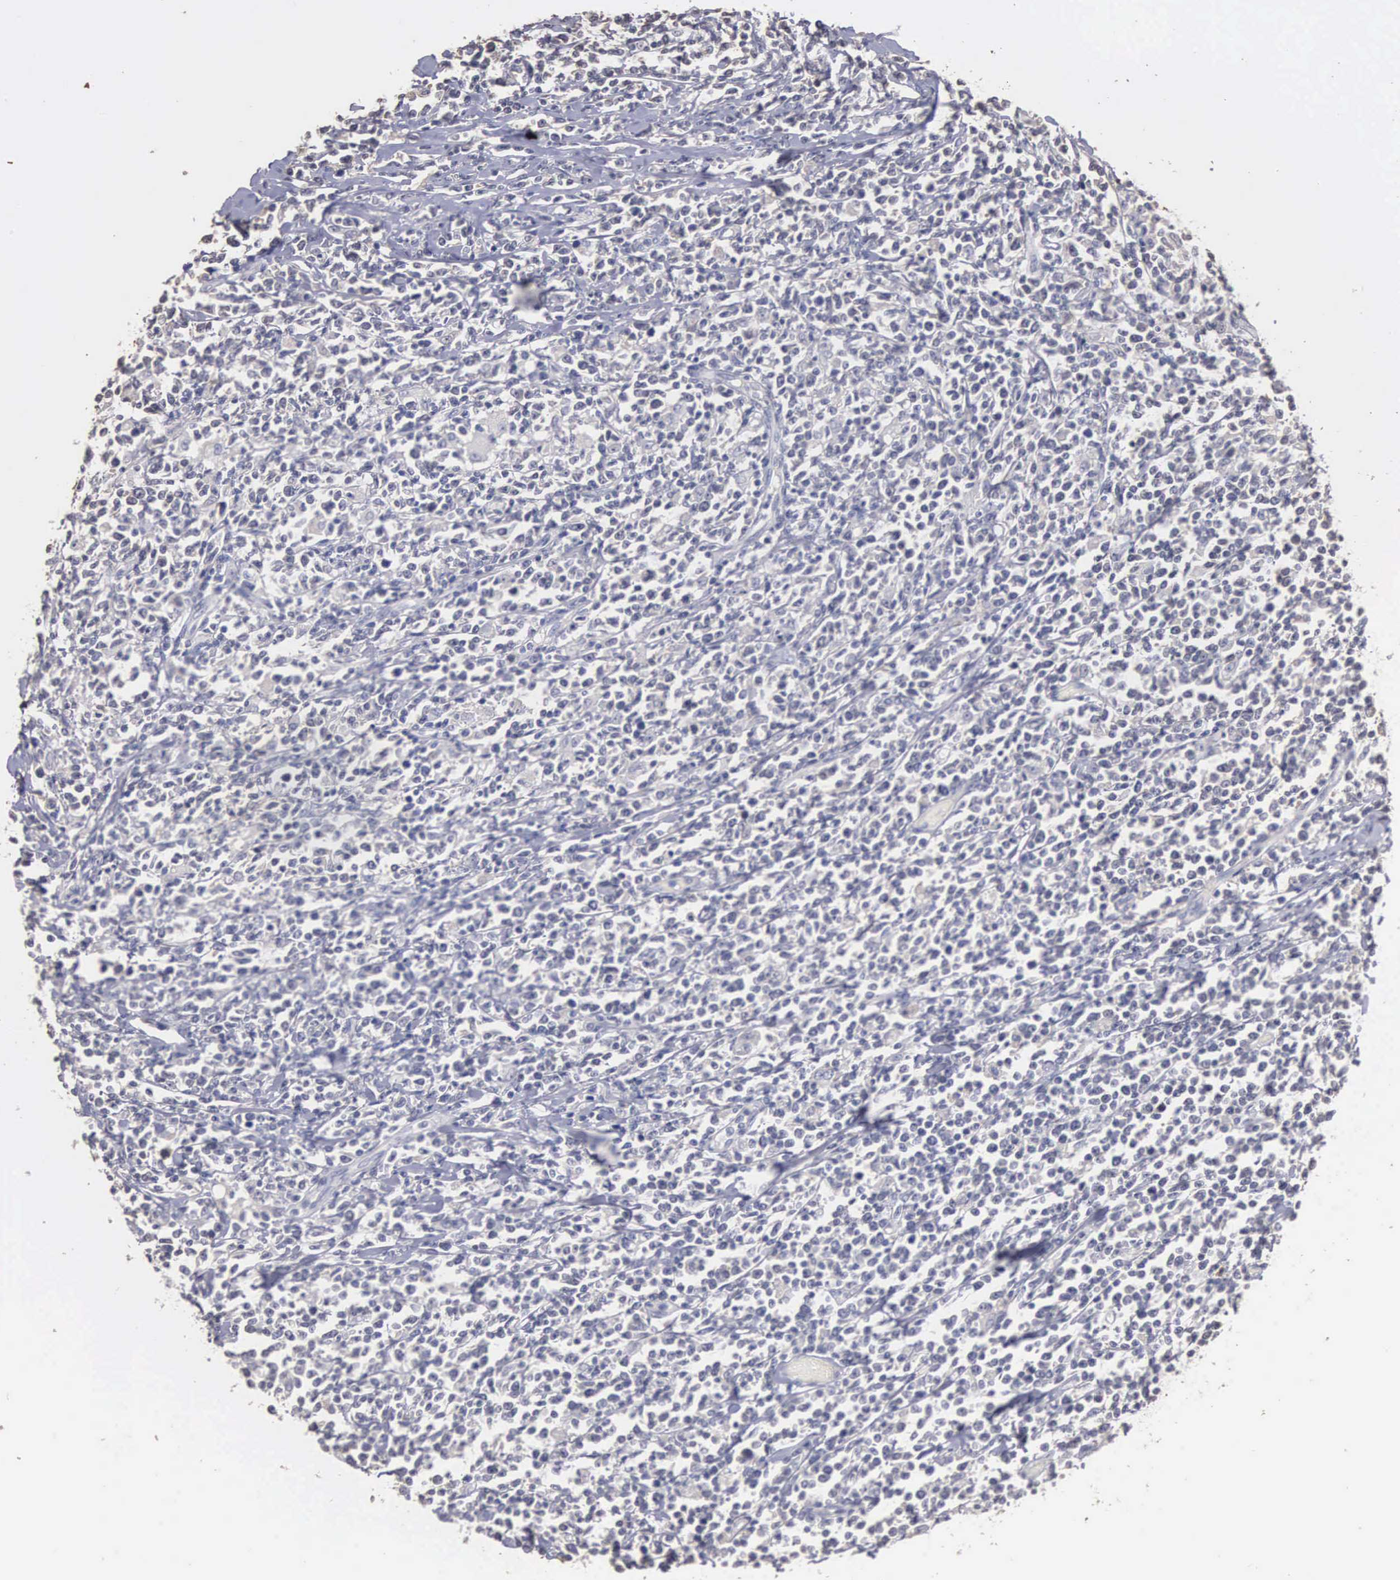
{"staining": {"intensity": "negative", "quantity": "none", "location": "none"}, "tissue": "lymphoma", "cell_type": "Tumor cells", "image_type": "cancer", "snomed": [{"axis": "morphology", "description": "Malignant lymphoma, non-Hodgkin's type, High grade"}, {"axis": "topography", "description": "Colon"}], "caption": "High-grade malignant lymphoma, non-Hodgkin's type stained for a protein using immunohistochemistry reveals no staining tumor cells.", "gene": "ENO3", "patient": {"sex": "male", "age": 82}}